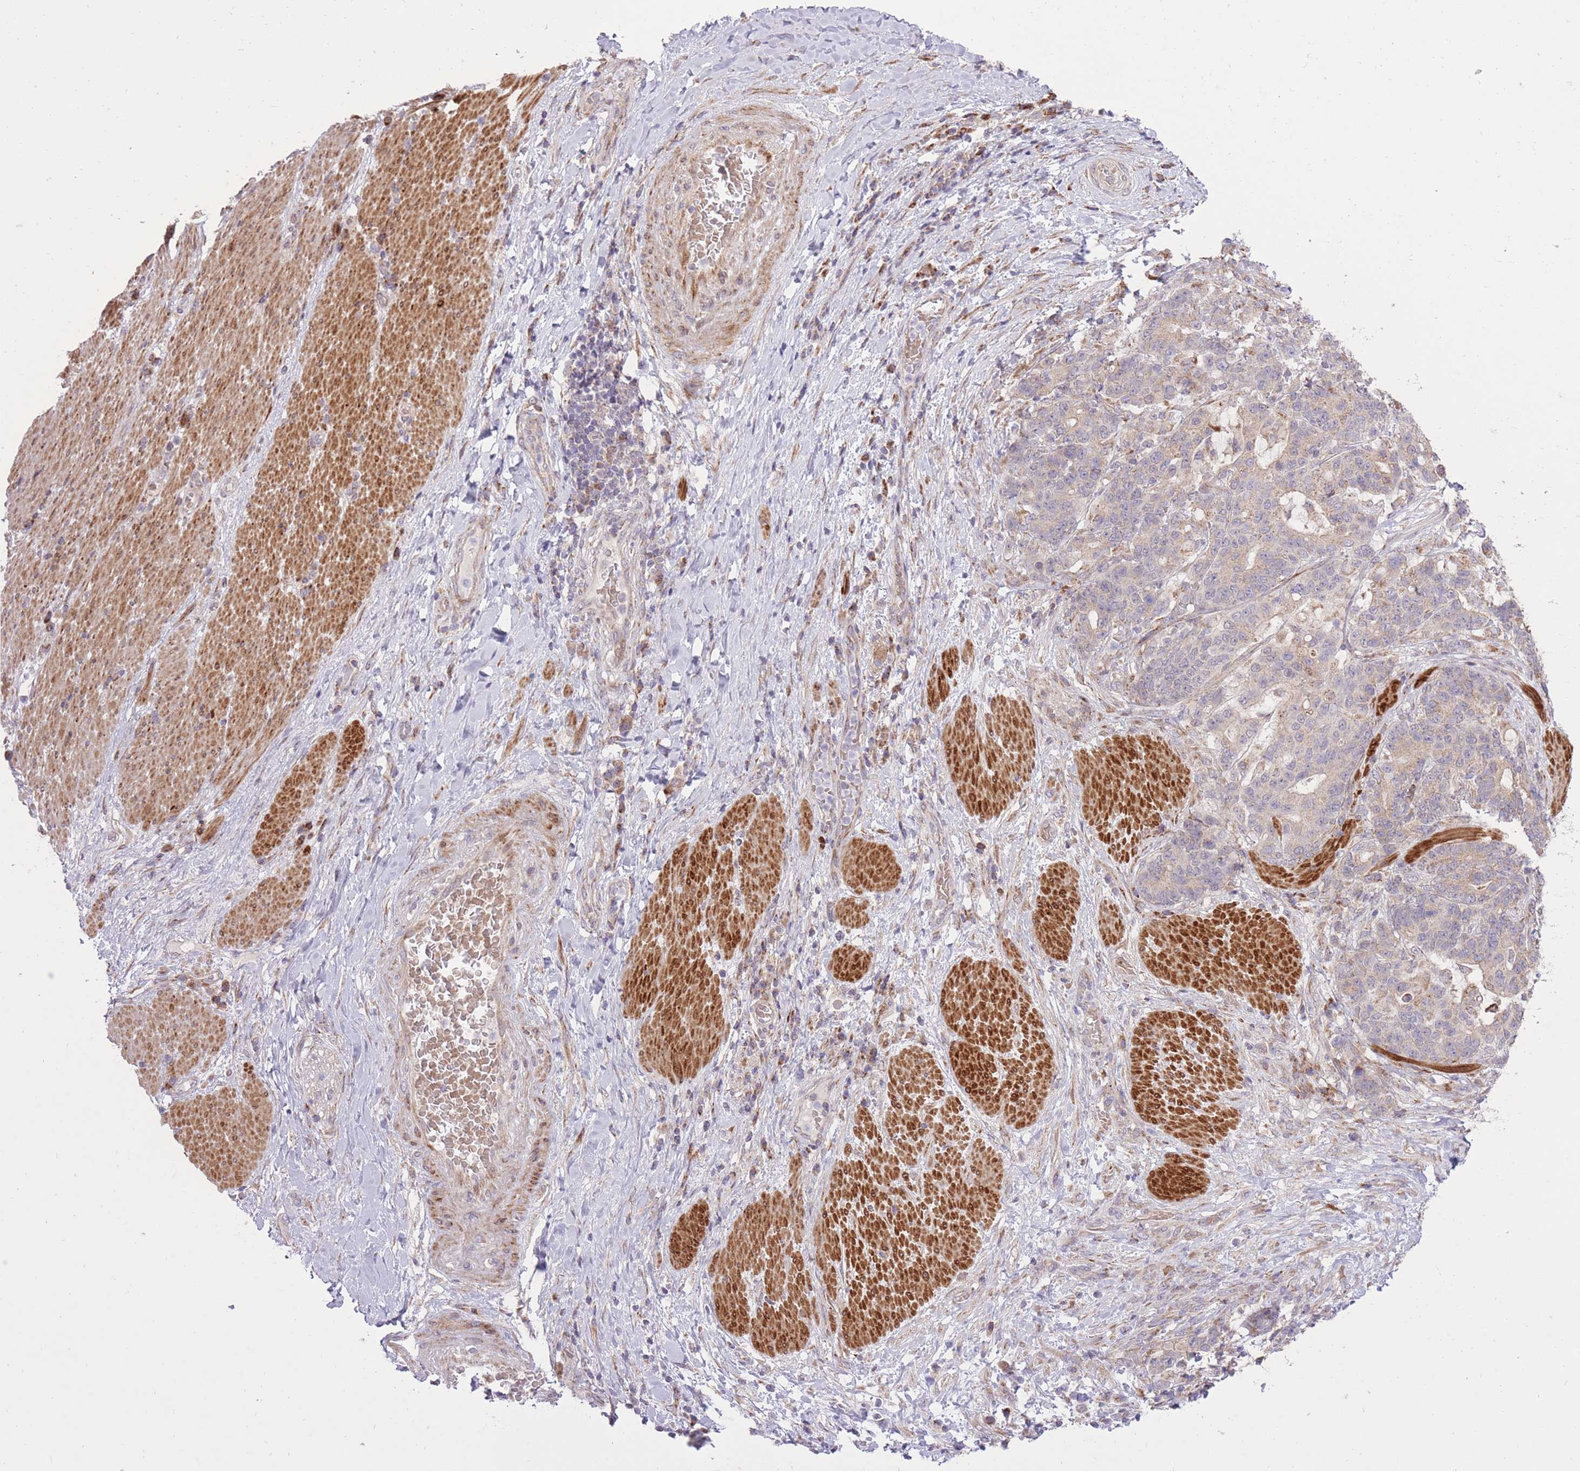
{"staining": {"intensity": "weak", "quantity": "<25%", "location": "cytoplasmic/membranous"}, "tissue": "stomach cancer", "cell_type": "Tumor cells", "image_type": "cancer", "snomed": [{"axis": "morphology", "description": "Normal tissue, NOS"}, {"axis": "morphology", "description": "Adenocarcinoma, NOS"}, {"axis": "topography", "description": "Stomach"}], "caption": "The immunohistochemistry photomicrograph has no significant positivity in tumor cells of stomach cancer (adenocarcinoma) tissue.", "gene": "SLC4A4", "patient": {"sex": "female", "age": 64}}